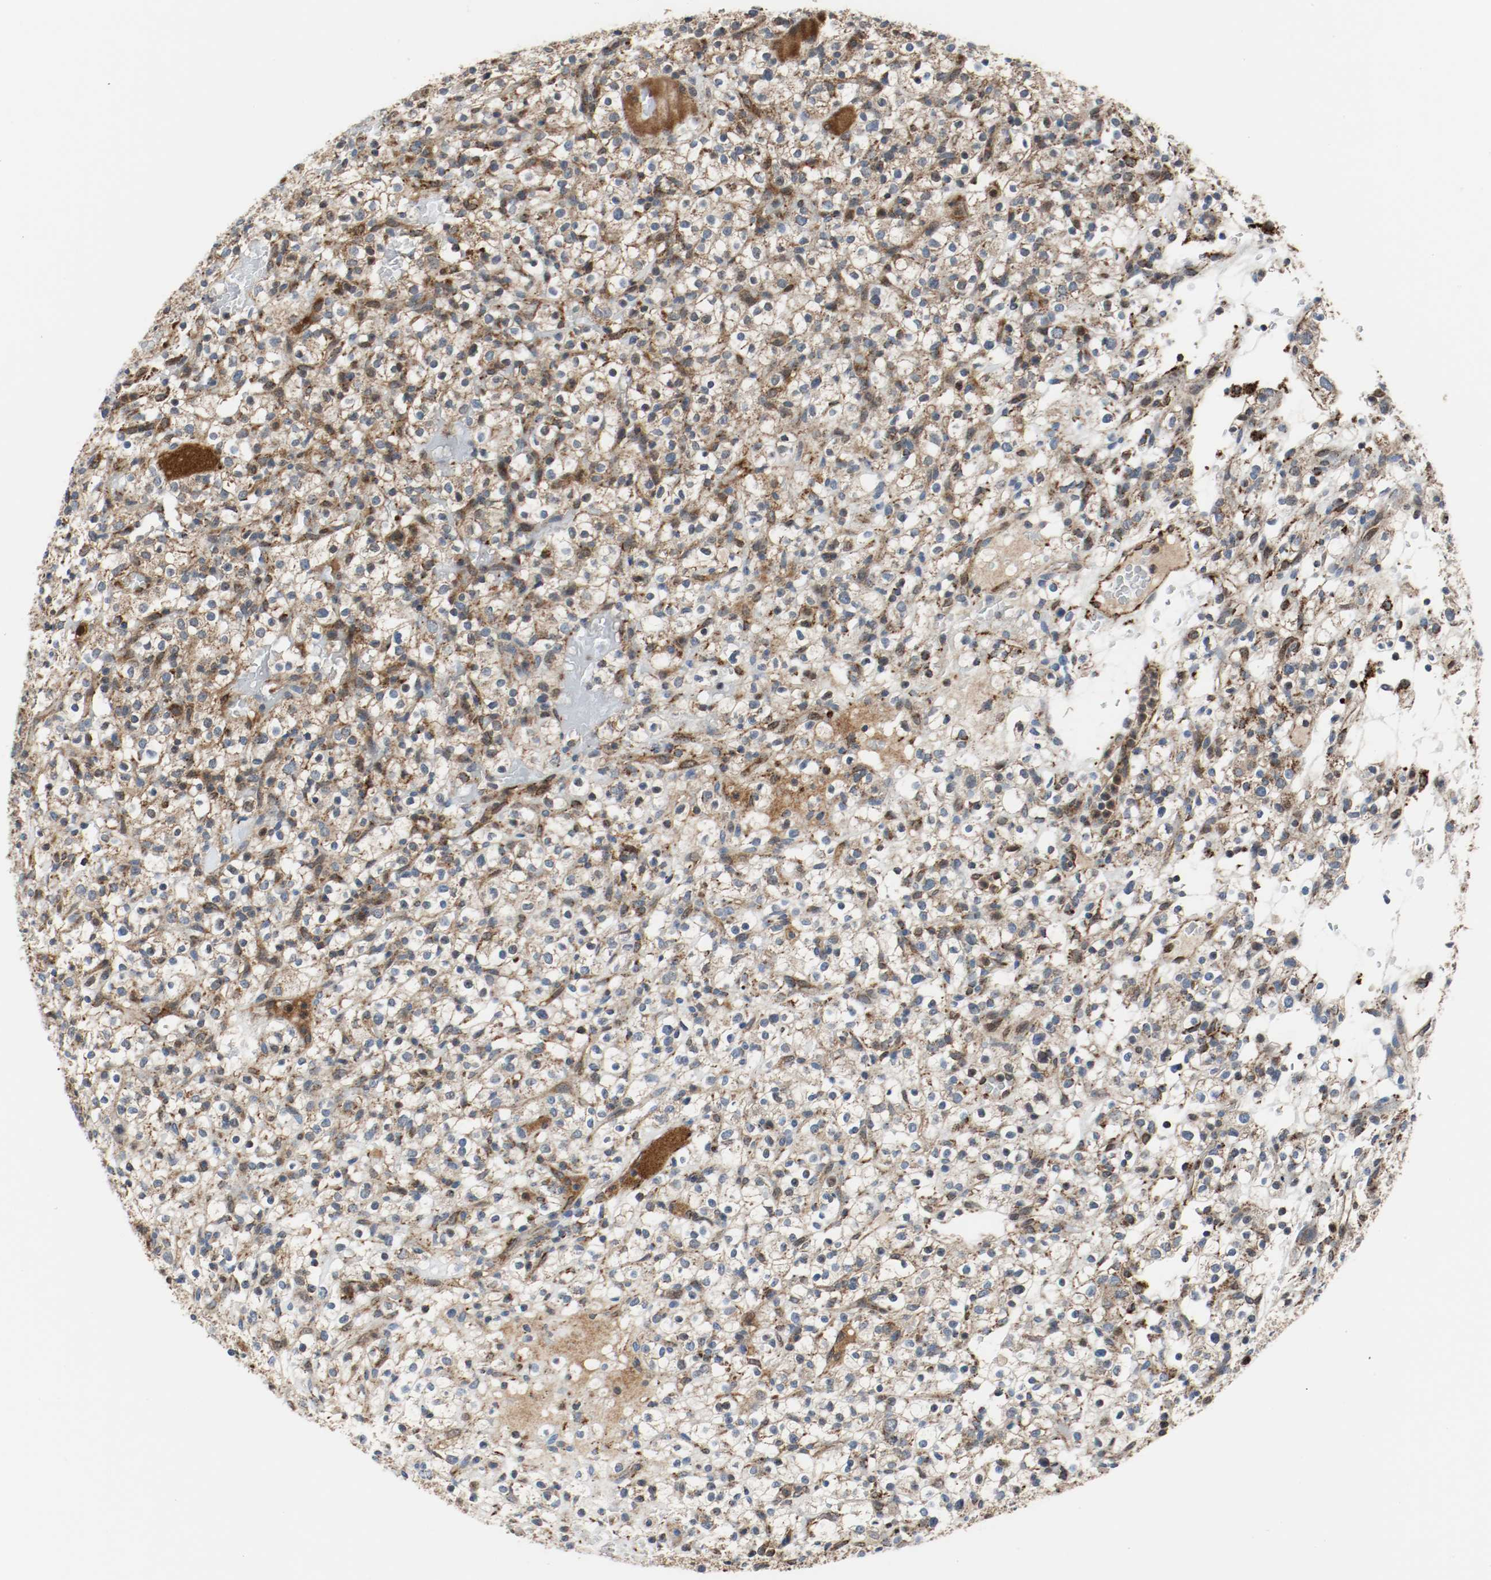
{"staining": {"intensity": "moderate", "quantity": ">75%", "location": "cytoplasmic/membranous"}, "tissue": "renal cancer", "cell_type": "Tumor cells", "image_type": "cancer", "snomed": [{"axis": "morphology", "description": "Normal tissue, NOS"}, {"axis": "morphology", "description": "Adenocarcinoma, NOS"}, {"axis": "topography", "description": "Kidney"}], "caption": "Brown immunohistochemical staining in adenocarcinoma (renal) exhibits moderate cytoplasmic/membranous expression in approximately >75% of tumor cells. (DAB = brown stain, brightfield microscopy at high magnification).", "gene": "TXNRD1", "patient": {"sex": "female", "age": 72}}